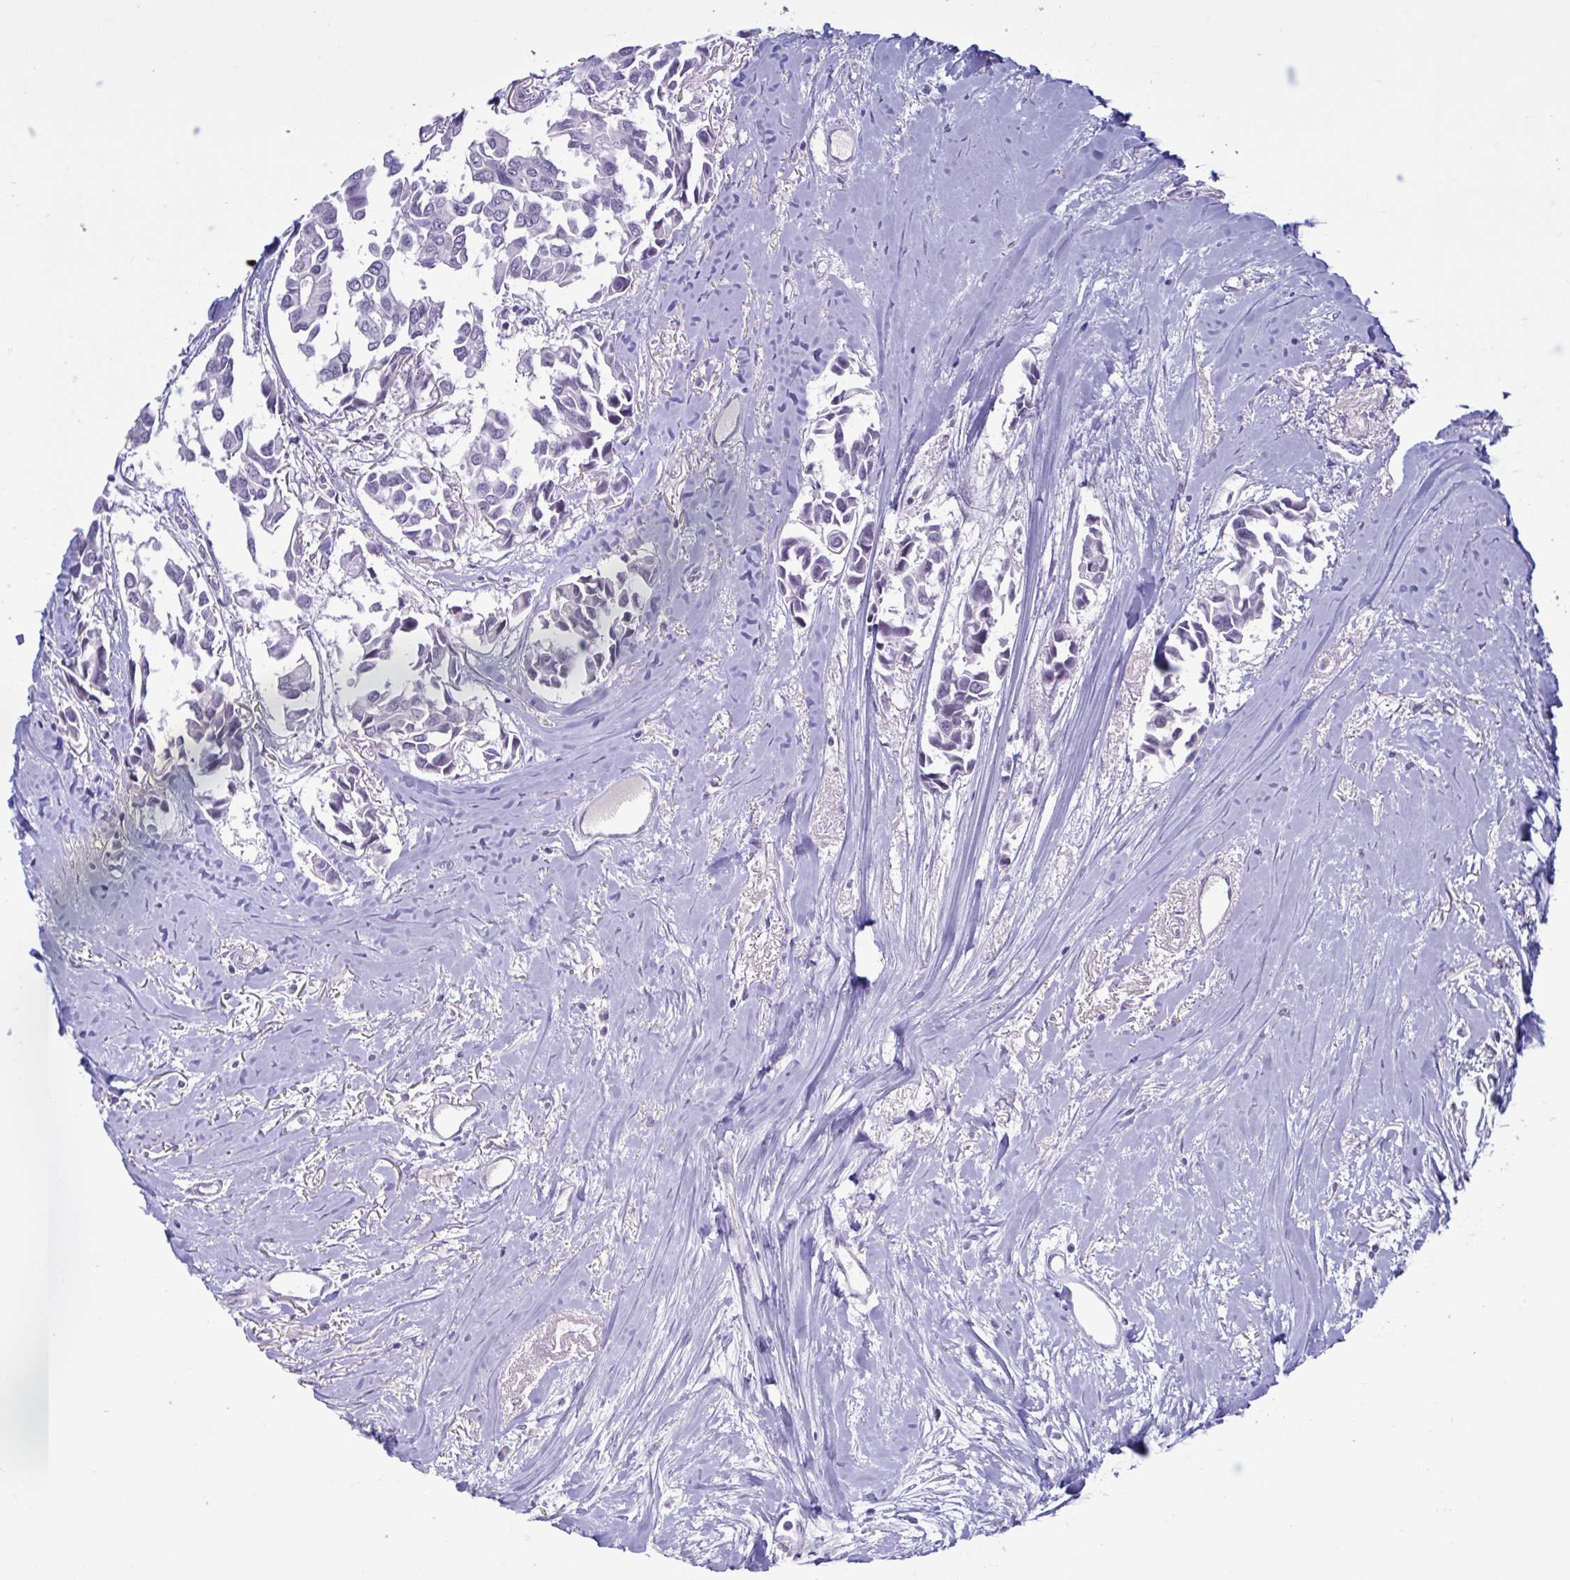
{"staining": {"intensity": "negative", "quantity": "none", "location": "none"}, "tissue": "breast cancer", "cell_type": "Tumor cells", "image_type": "cancer", "snomed": [{"axis": "morphology", "description": "Duct carcinoma"}, {"axis": "topography", "description": "Breast"}], "caption": "IHC micrograph of neoplastic tissue: invasive ductal carcinoma (breast) stained with DAB demonstrates no significant protein staining in tumor cells.", "gene": "CNGB3", "patient": {"sex": "female", "age": 54}}